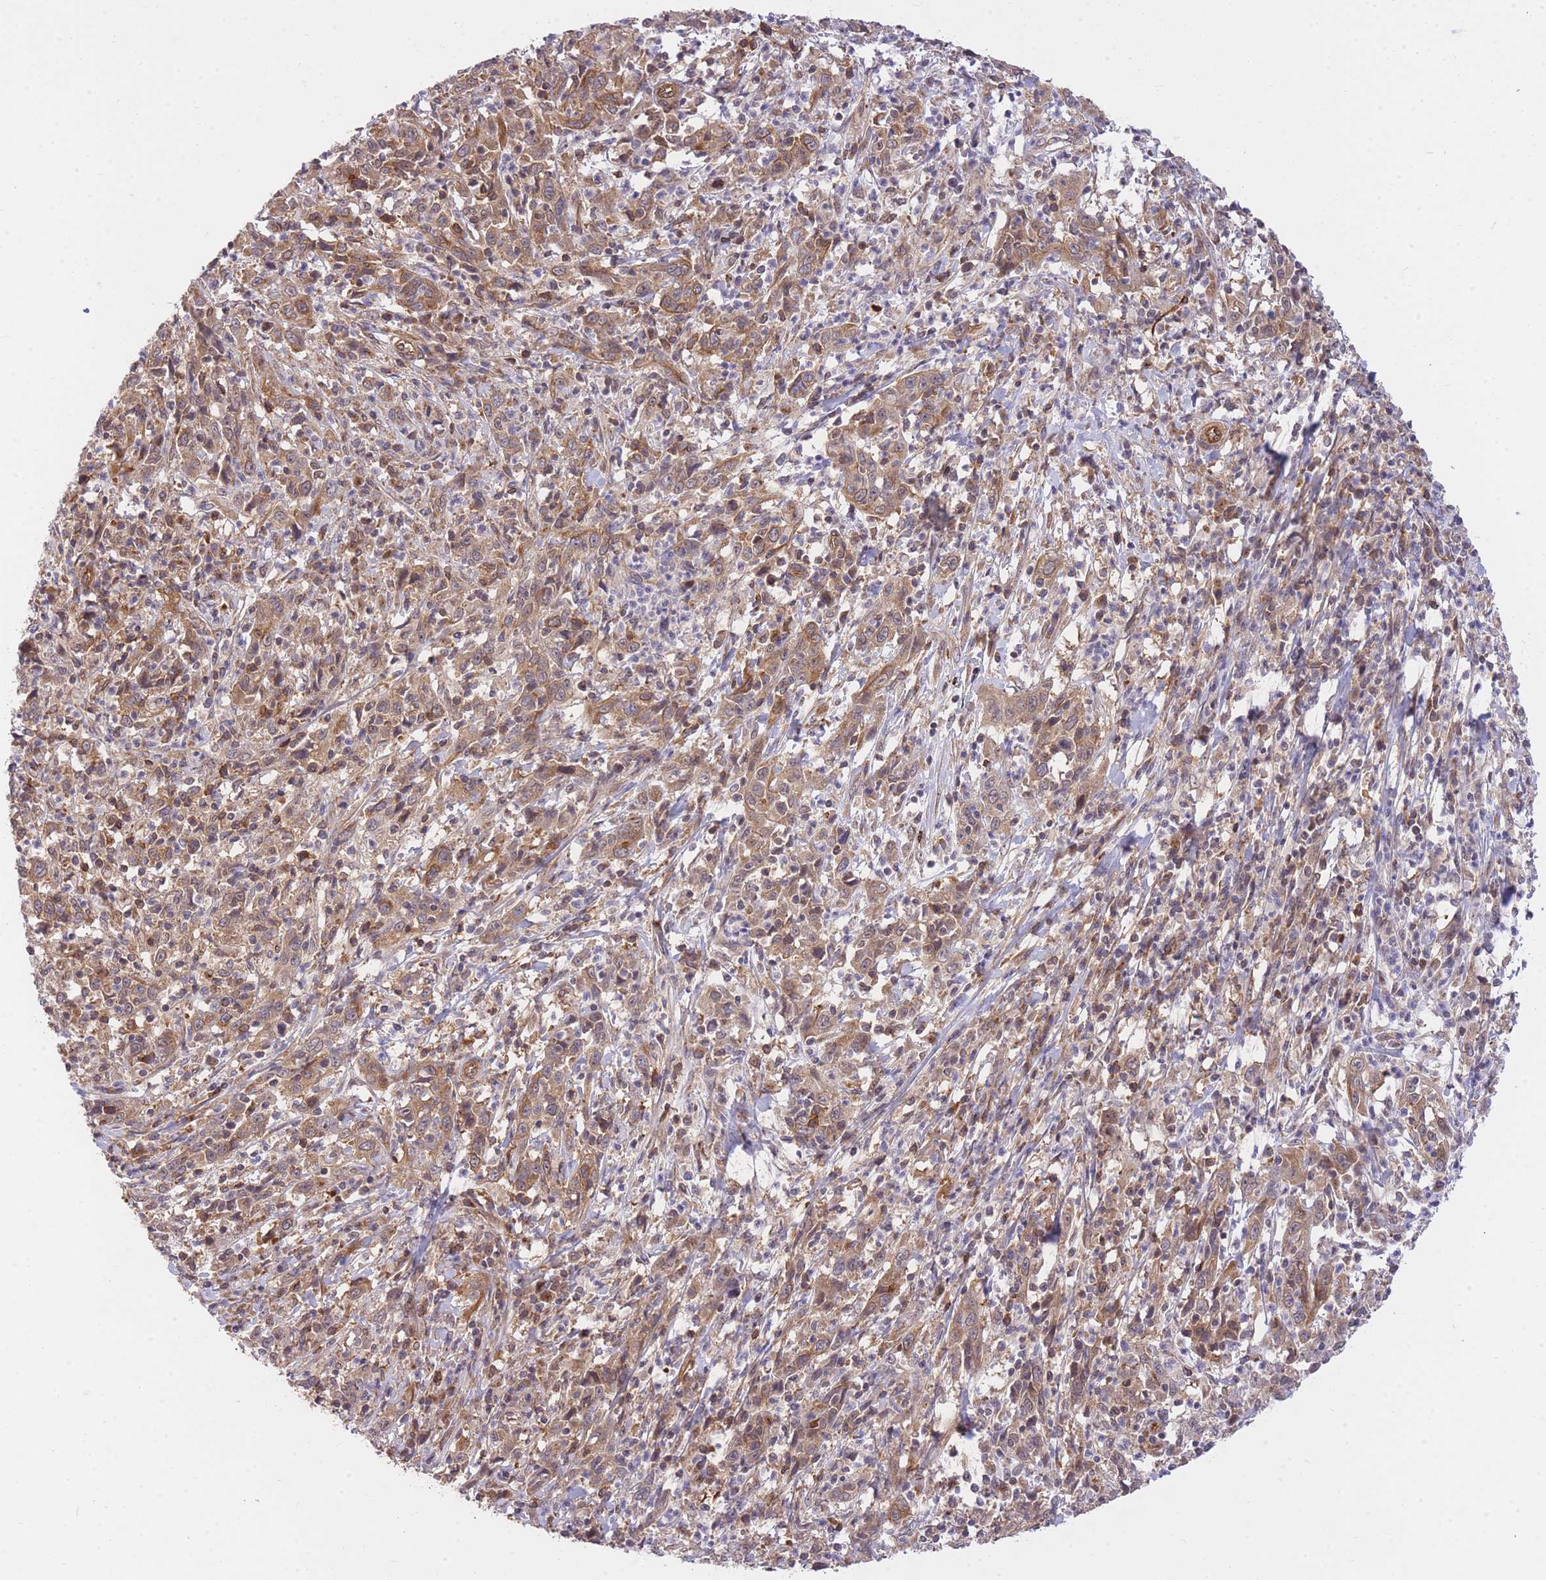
{"staining": {"intensity": "moderate", "quantity": ">75%", "location": "cytoplasmic/membranous"}, "tissue": "cervical cancer", "cell_type": "Tumor cells", "image_type": "cancer", "snomed": [{"axis": "morphology", "description": "Squamous cell carcinoma, NOS"}, {"axis": "topography", "description": "Cervix"}], "caption": "This is a micrograph of IHC staining of squamous cell carcinoma (cervical), which shows moderate positivity in the cytoplasmic/membranous of tumor cells.", "gene": "EXOSC8", "patient": {"sex": "female", "age": 46}}